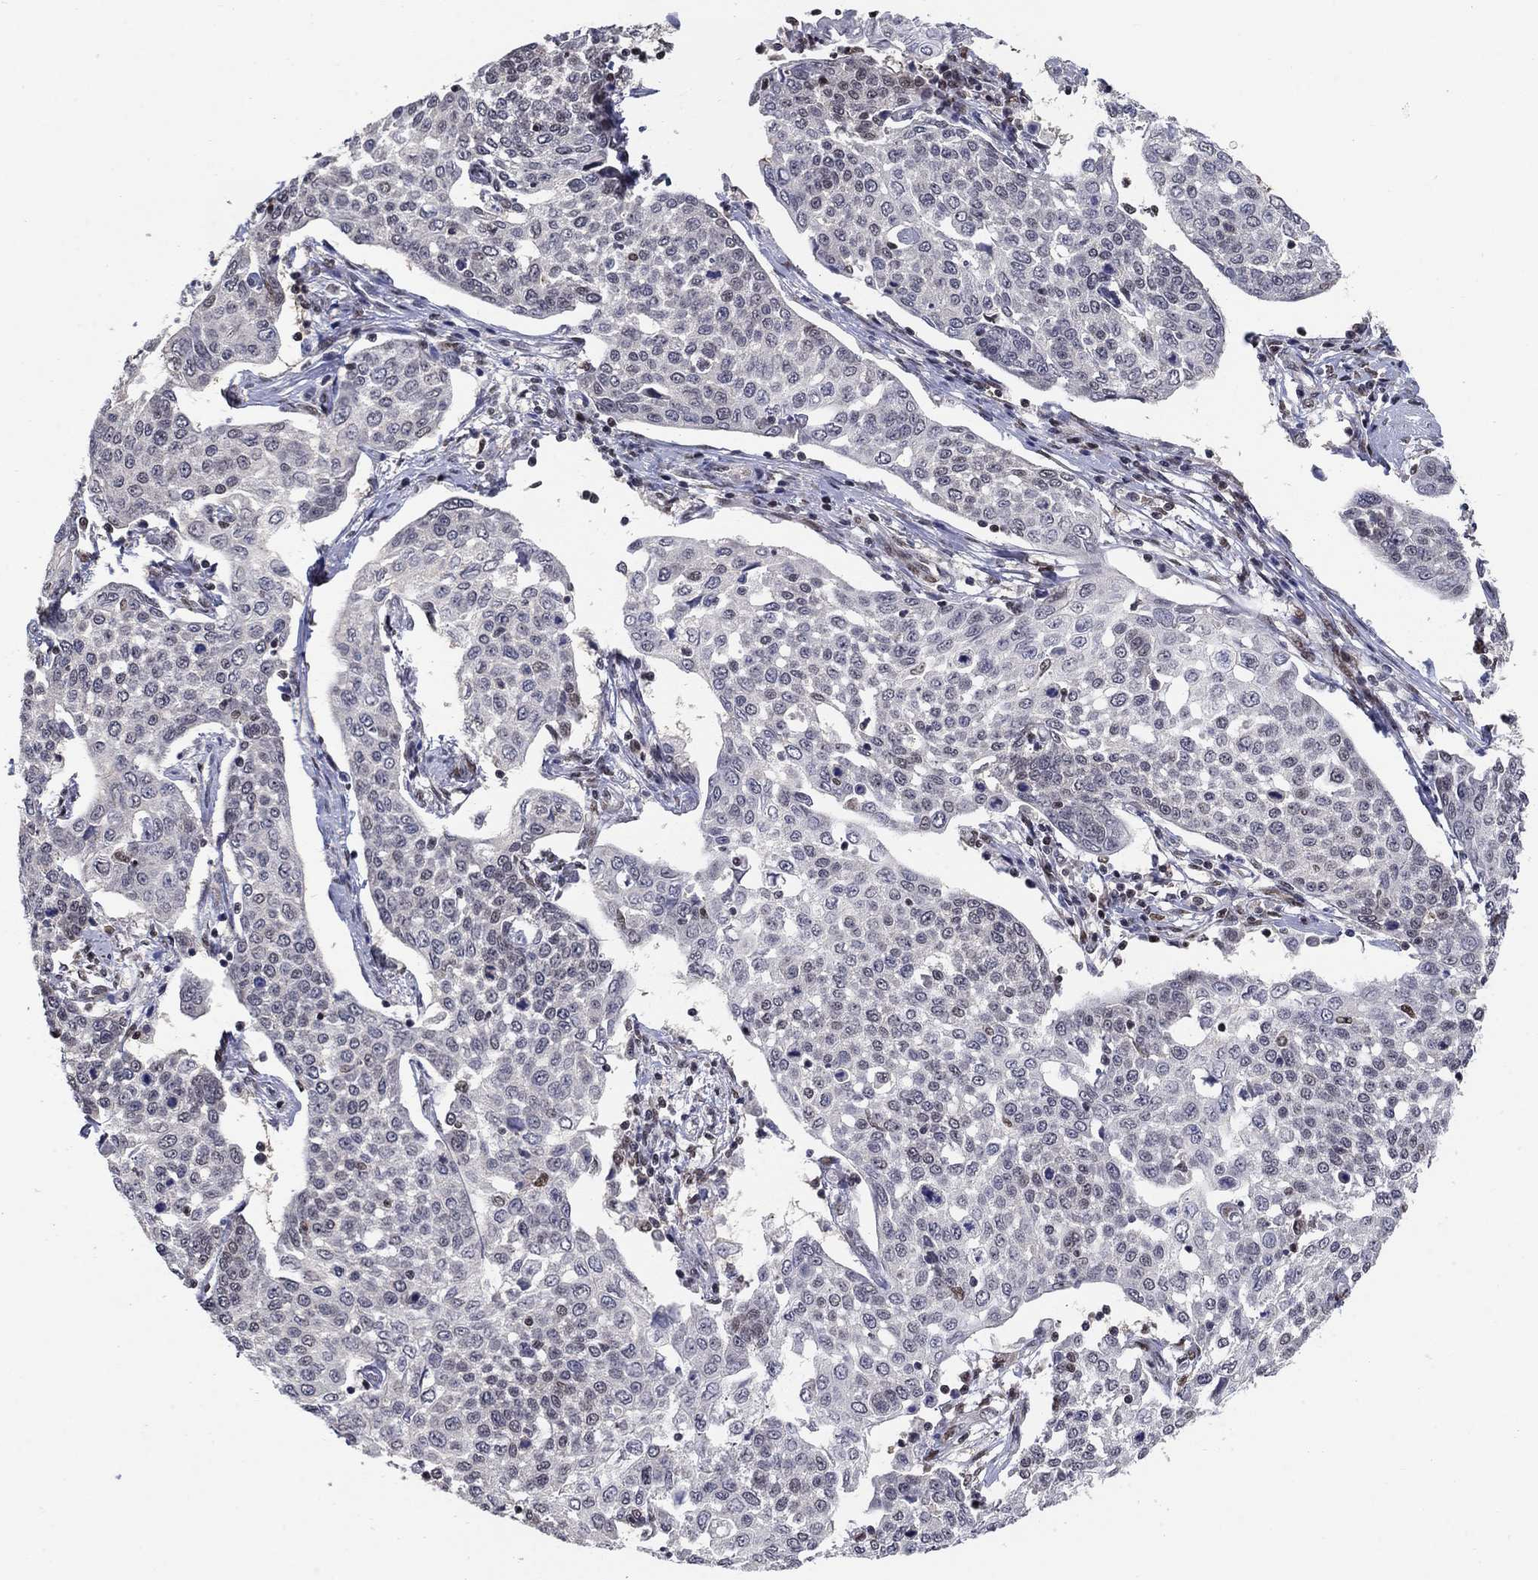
{"staining": {"intensity": "negative", "quantity": "none", "location": "none"}, "tissue": "cervical cancer", "cell_type": "Tumor cells", "image_type": "cancer", "snomed": [{"axis": "morphology", "description": "Squamous cell carcinoma, NOS"}, {"axis": "topography", "description": "Cervix"}], "caption": "Immunohistochemistry (IHC) of human squamous cell carcinoma (cervical) exhibits no positivity in tumor cells.", "gene": "CENPE", "patient": {"sex": "female", "age": 34}}